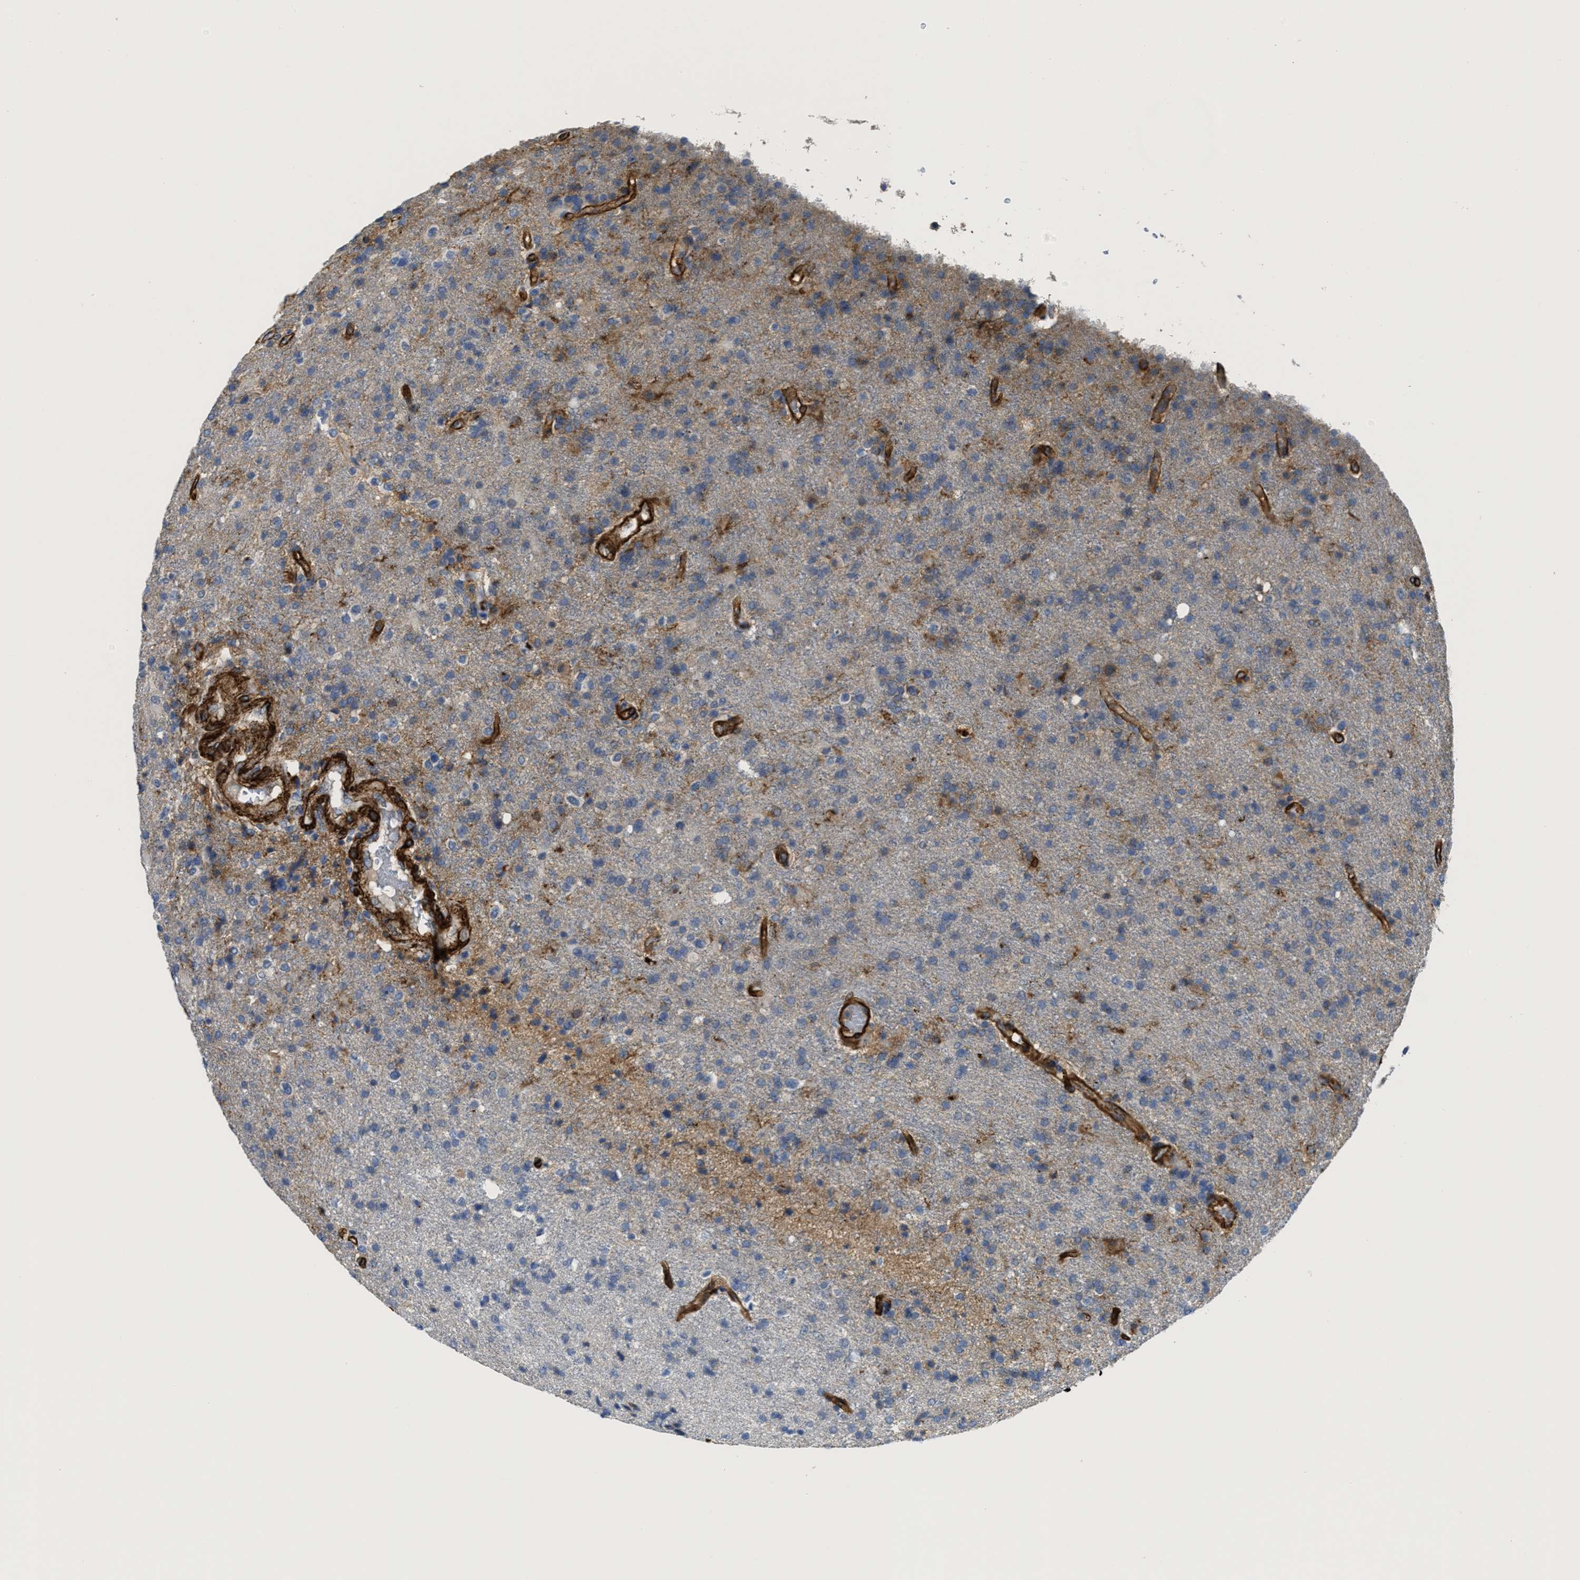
{"staining": {"intensity": "weak", "quantity": "25%-75%", "location": "cytoplasmic/membranous"}, "tissue": "glioma", "cell_type": "Tumor cells", "image_type": "cancer", "snomed": [{"axis": "morphology", "description": "Glioma, malignant, High grade"}, {"axis": "topography", "description": "Brain"}], "caption": "This image demonstrates IHC staining of glioma, with low weak cytoplasmic/membranous staining in approximately 25%-75% of tumor cells.", "gene": "NAB1", "patient": {"sex": "male", "age": 72}}